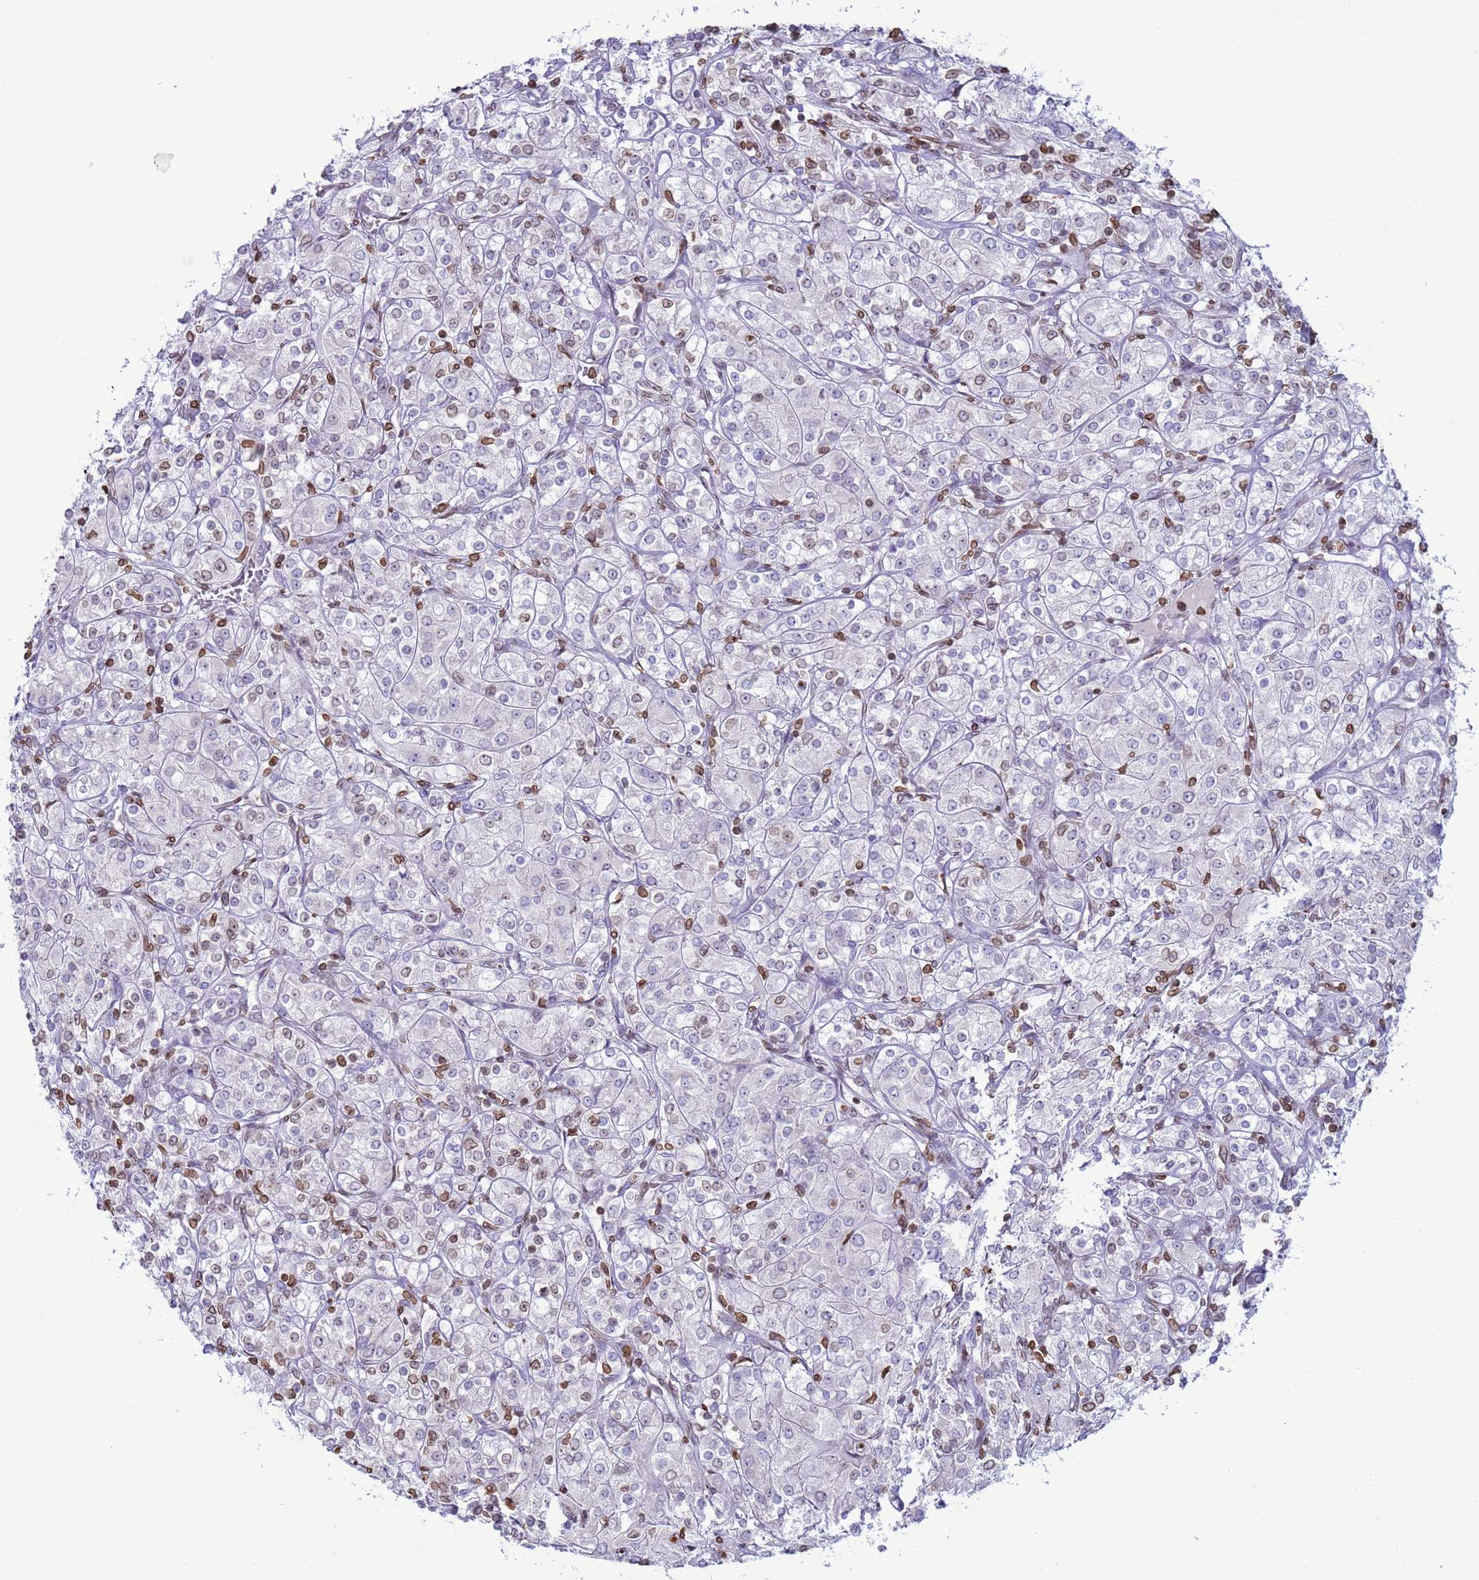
{"staining": {"intensity": "moderate", "quantity": "<25%", "location": "cytoplasmic/membranous,nuclear"}, "tissue": "renal cancer", "cell_type": "Tumor cells", "image_type": "cancer", "snomed": [{"axis": "morphology", "description": "Adenocarcinoma, NOS"}, {"axis": "topography", "description": "Kidney"}], "caption": "Immunohistochemical staining of human adenocarcinoma (renal) displays low levels of moderate cytoplasmic/membranous and nuclear positivity in about <25% of tumor cells.", "gene": "DHX37", "patient": {"sex": "male", "age": 77}}